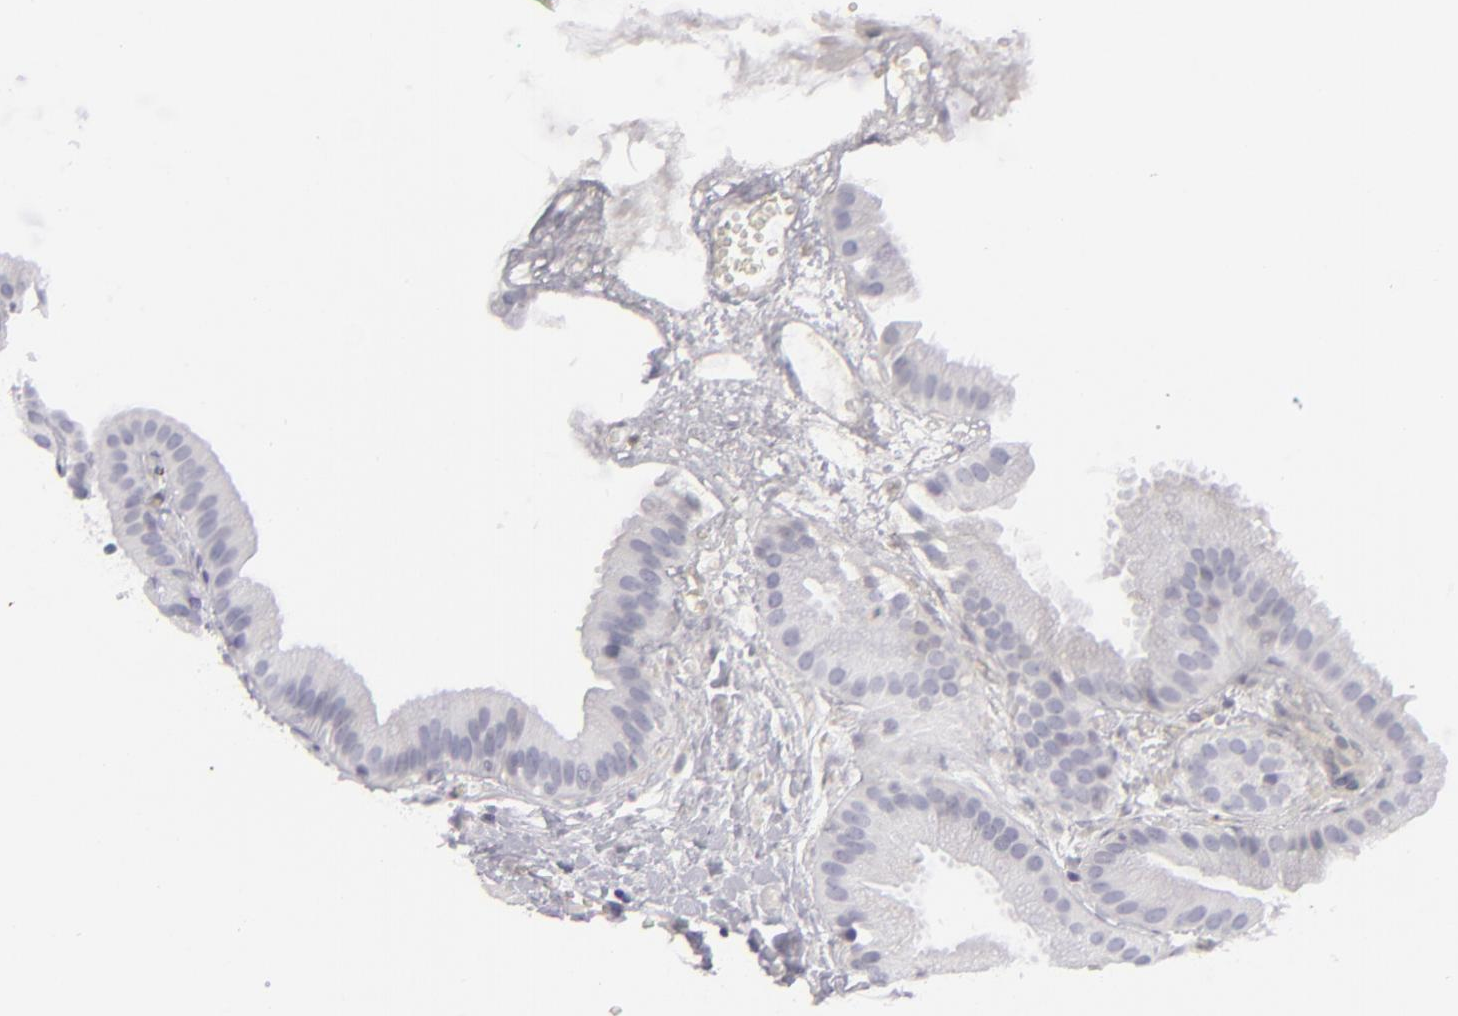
{"staining": {"intensity": "negative", "quantity": "none", "location": "none"}, "tissue": "gallbladder", "cell_type": "Glandular cells", "image_type": "normal", "snomed": [{"axis": "morphology", "description": "Normal tissue, NOS"}, {"axis": "topography", "description": "Gallbladder"}], "caption": "IHC photomicrograph of normal human gallbladder stained for a protein (brown), which reveals no expression in glandular cells.", "gene": "KRT1", "patient": {"sex": "female", "age": 63}}